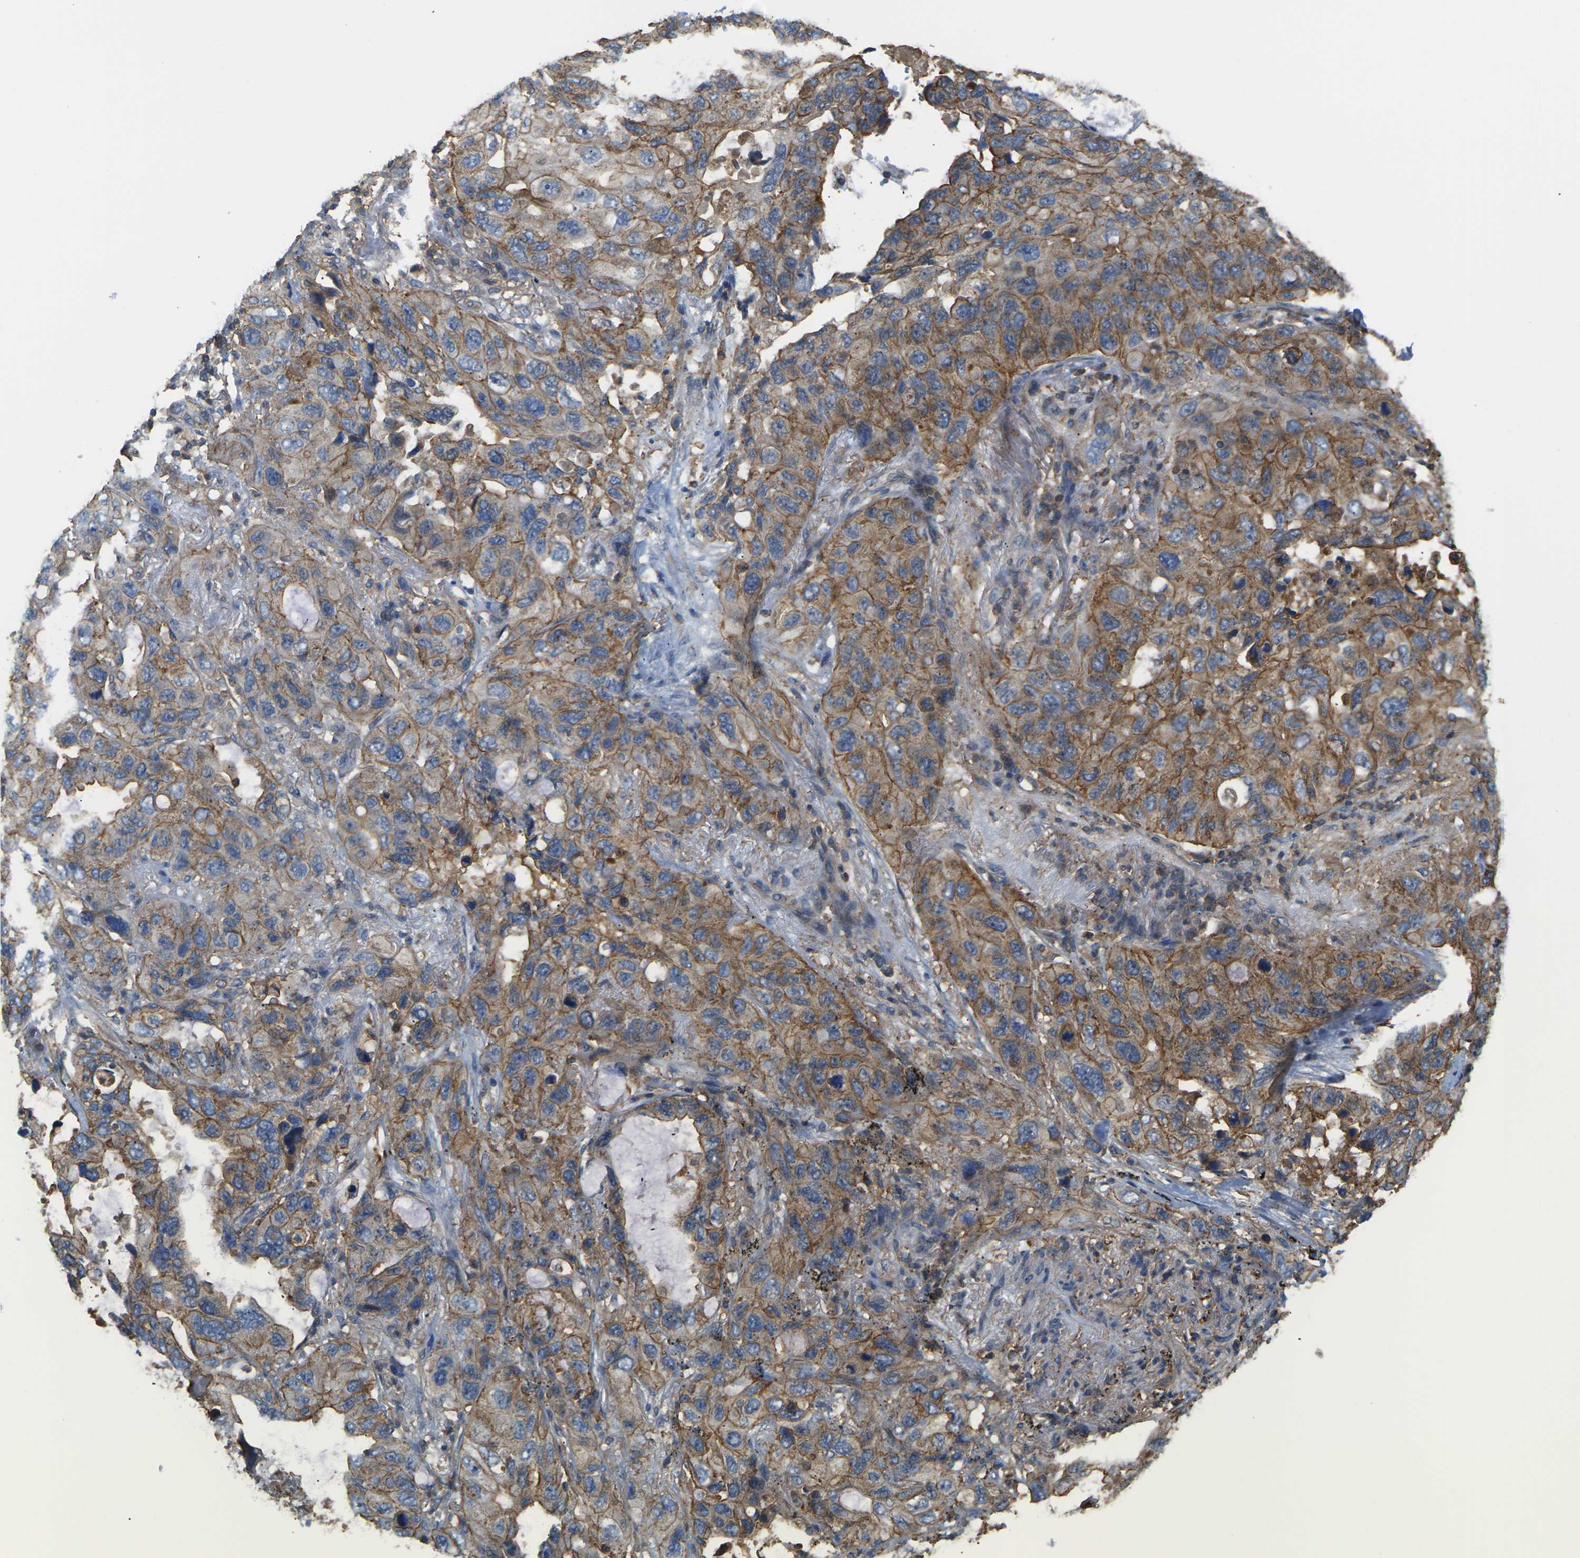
{"staining": {"intensity": "moderate", "quantity": ">75%", "location": "cytoplasmic/membranous"}, "tissue": "lung cancer", "cell_type": "Tumor cells", "image_type": "cancer", "snomed": [{"axis": "morphology", "description": "Squamous cell carcinoma, NOS"}, {"axis": "topography", "description": "Lung"}], "caption": "Brown immunohistochemical staining in human squamous cell carcinoma (lung) reveals moderate cytoplasmic/membranous staining in about >75% of tumor cells.", "gene": "IQGAP1", "patient": {"sex": "female", "age": 73}}